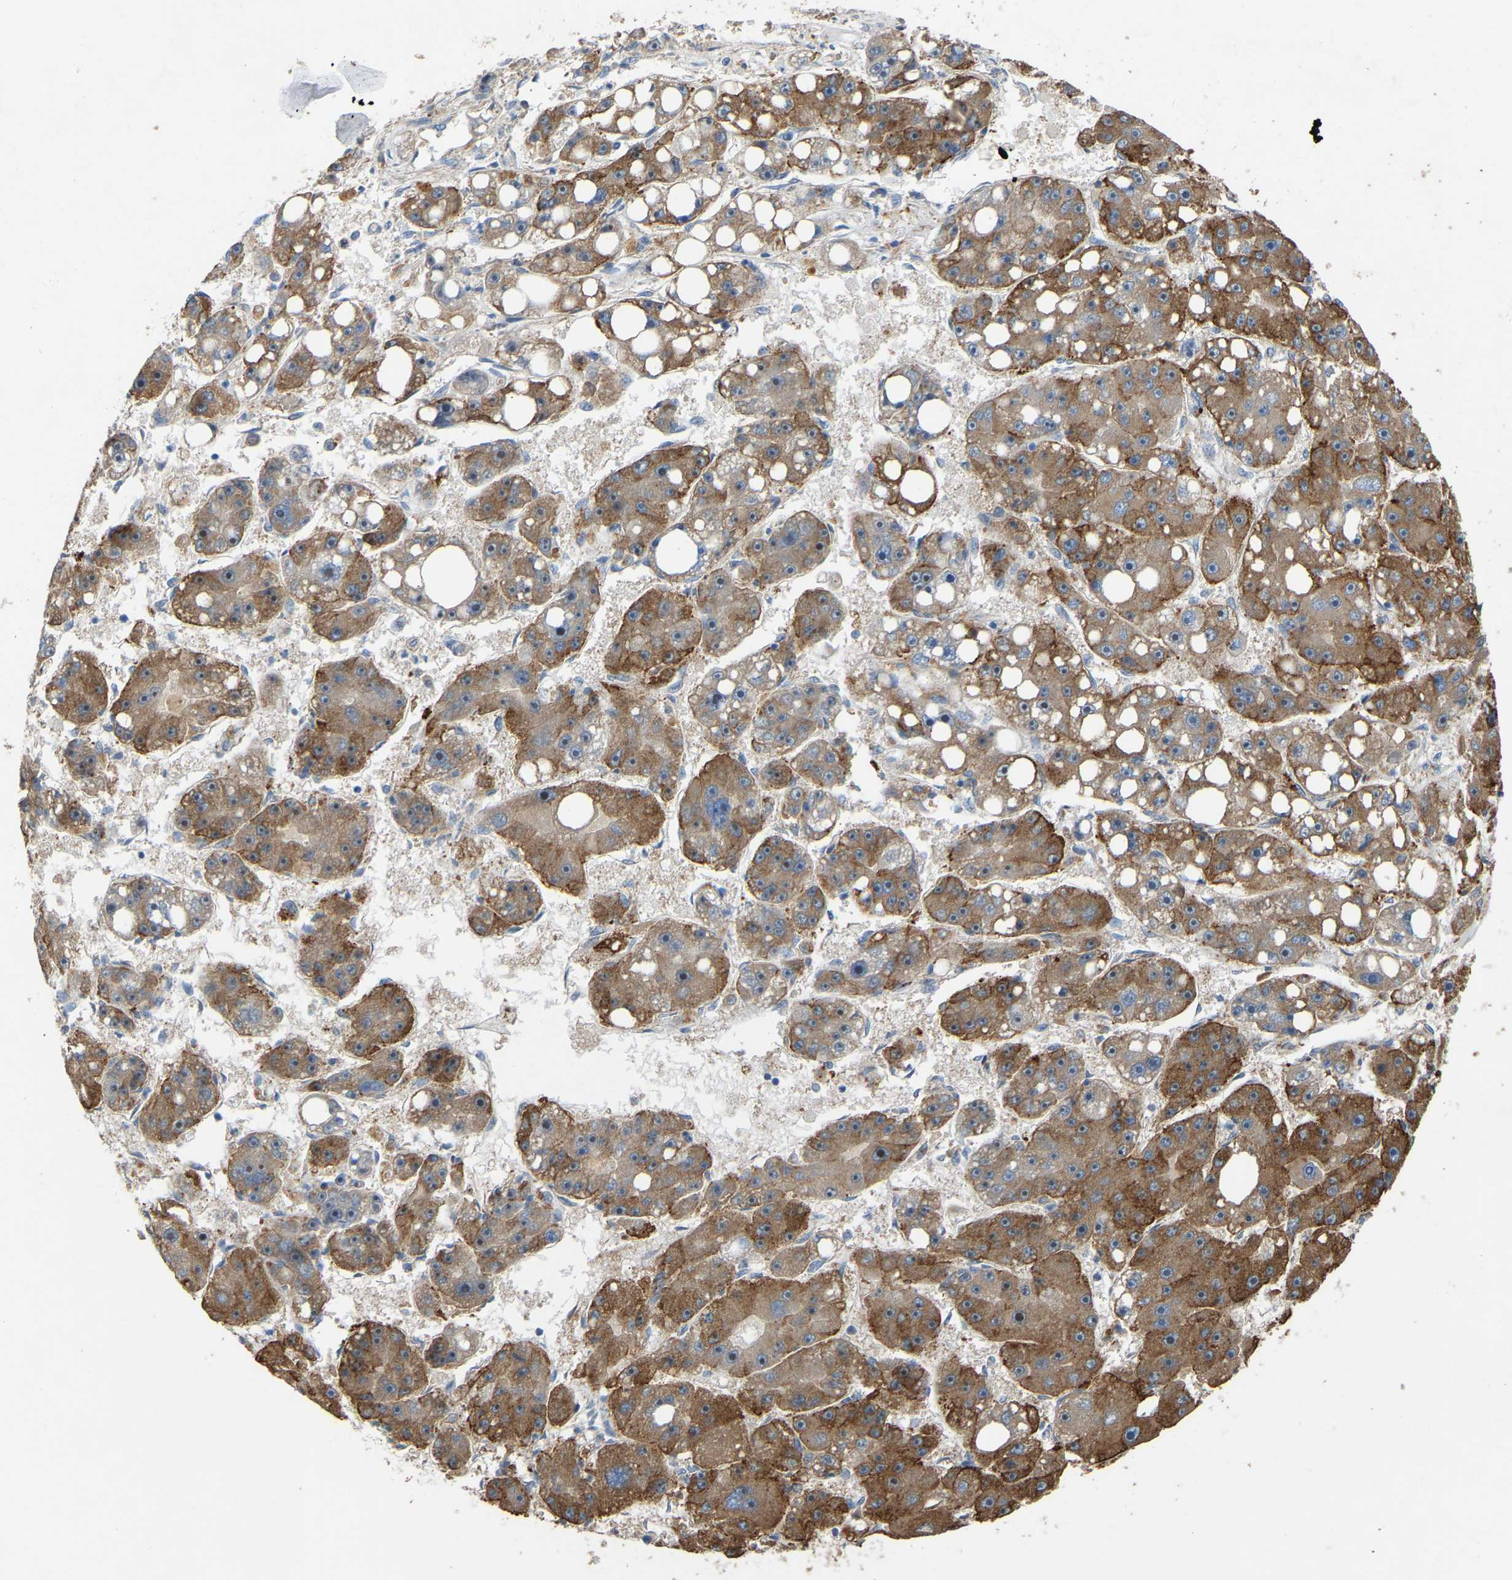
{"staining": {"intensity": "moderate", "quantity": ">75%", "location": "cytoplasmic/membranous"}, "tissue": "liver cancer", "cell_type": "Tumor cells", "image_type": "cancer", "snomed": [{"axis": "morphology", "description": "Carcinoma, Hepatocellular, NOS"}, {"axis": "topography", "description": "Liver"}], "caption": "A brown stain highlights moderate cytoplasmic/membranous positivity of a protein in human liver hepatocellular carcinoma tumor cells. The staining was performed using DAB (3,3'-diaminobenzidine), with brown indicating positive protein expression. Nuclei are stained blue with hematoxylin.", "gene": "RGP1", "patient": {"sex": "female", "age": 61}}